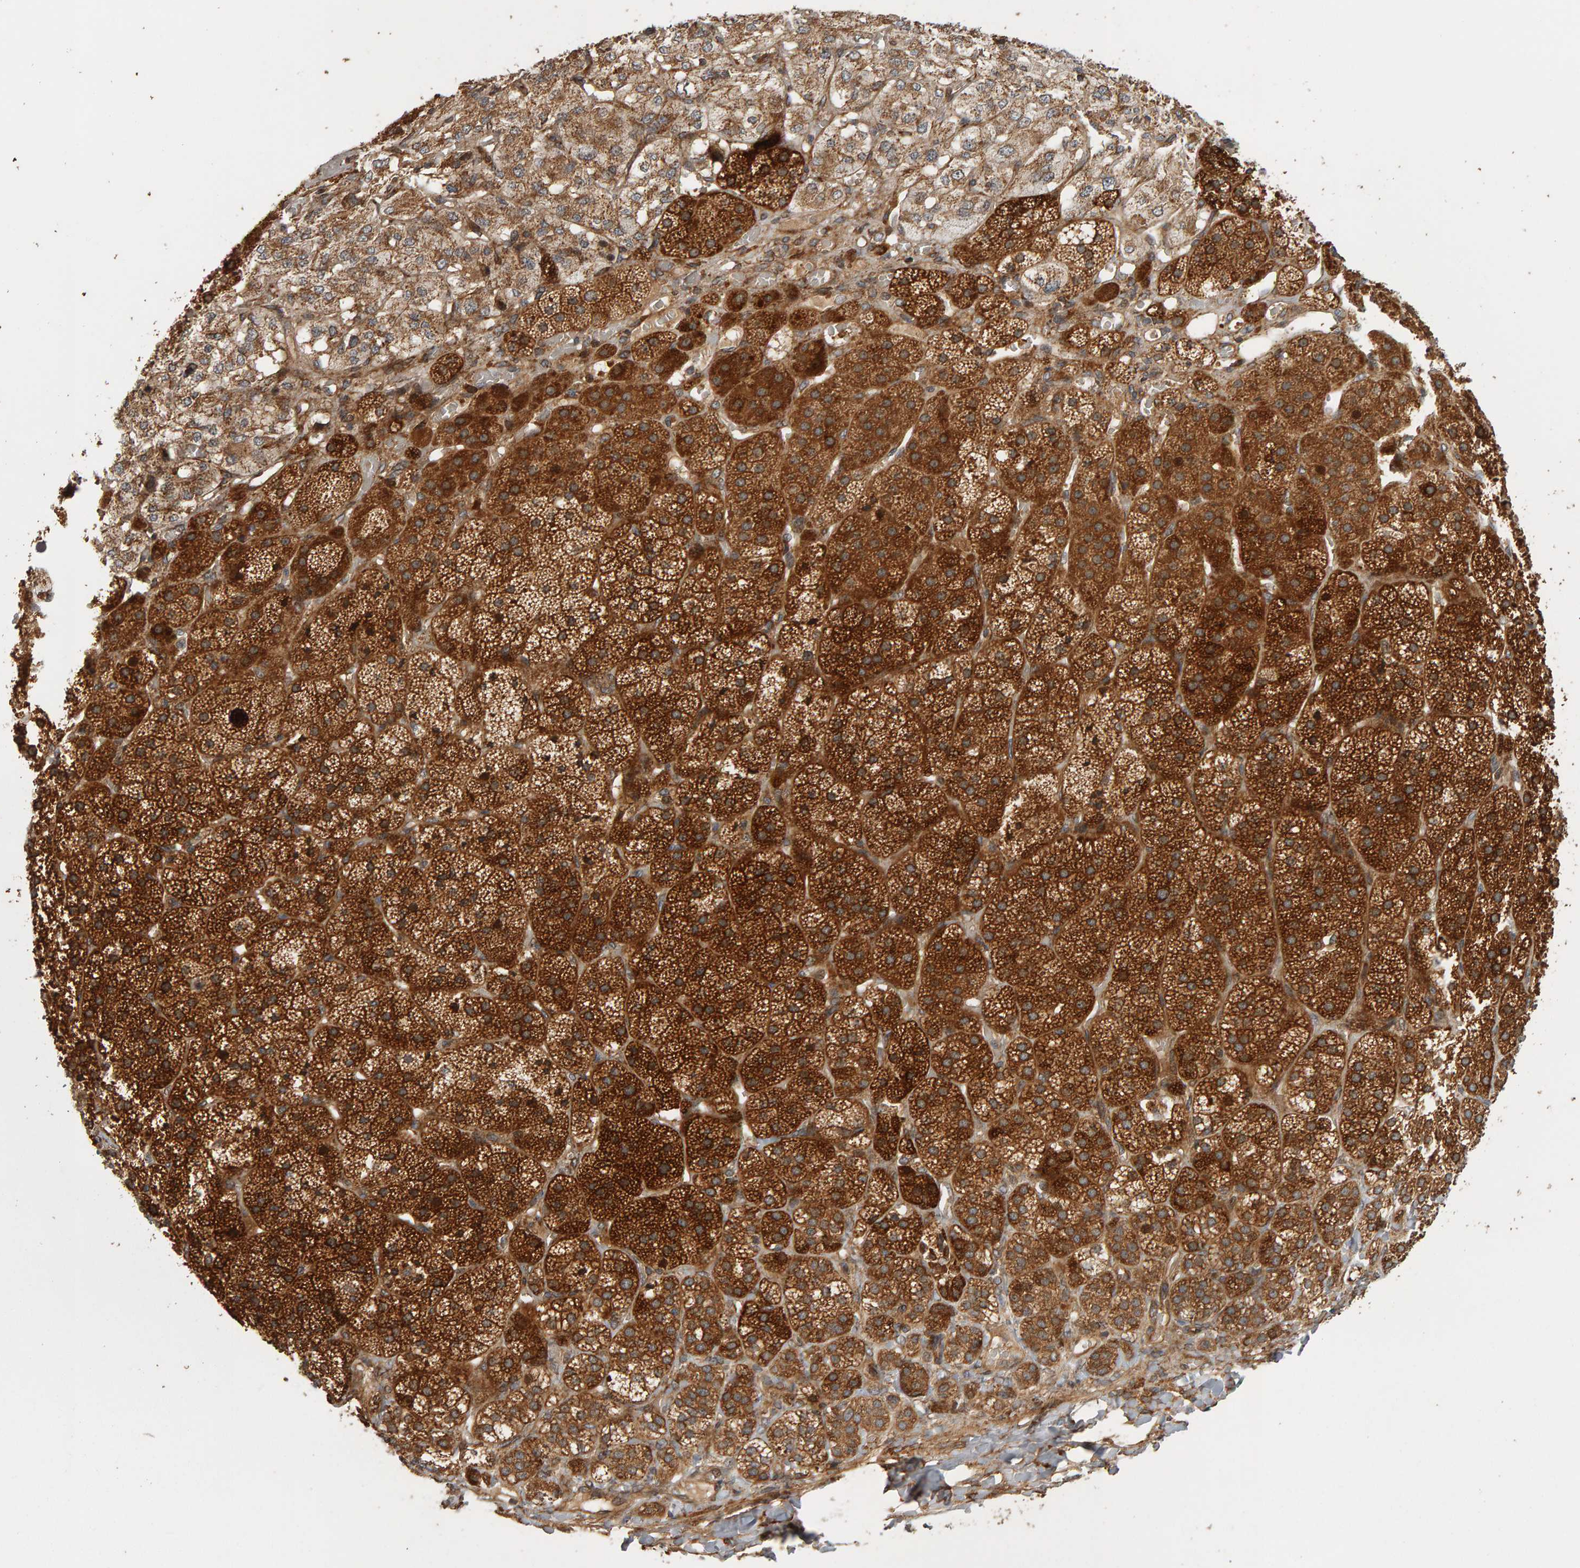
{"staining": {"intensity": "strong", "quantity": ">75%", "location": "cytoplasmic/membranous"}, "tissue": "adrenal gland", "cell_type": "Glandular cells", "image_type": "normal", "snomed": [{"axis": "morphology", "description": "Normal tissue, NOS"}, {"axis": "topography", "description": "Adrenal gland"}], "caption": "Immunohistochemical staining of unremarkable adrenal gland shows >75% levels of strong cytoplasmic/membranous protein positivity in approximately >75% of glandular cells.", "gene": "ZFAND1", "patient": {"sex": "female", "age": 44}}